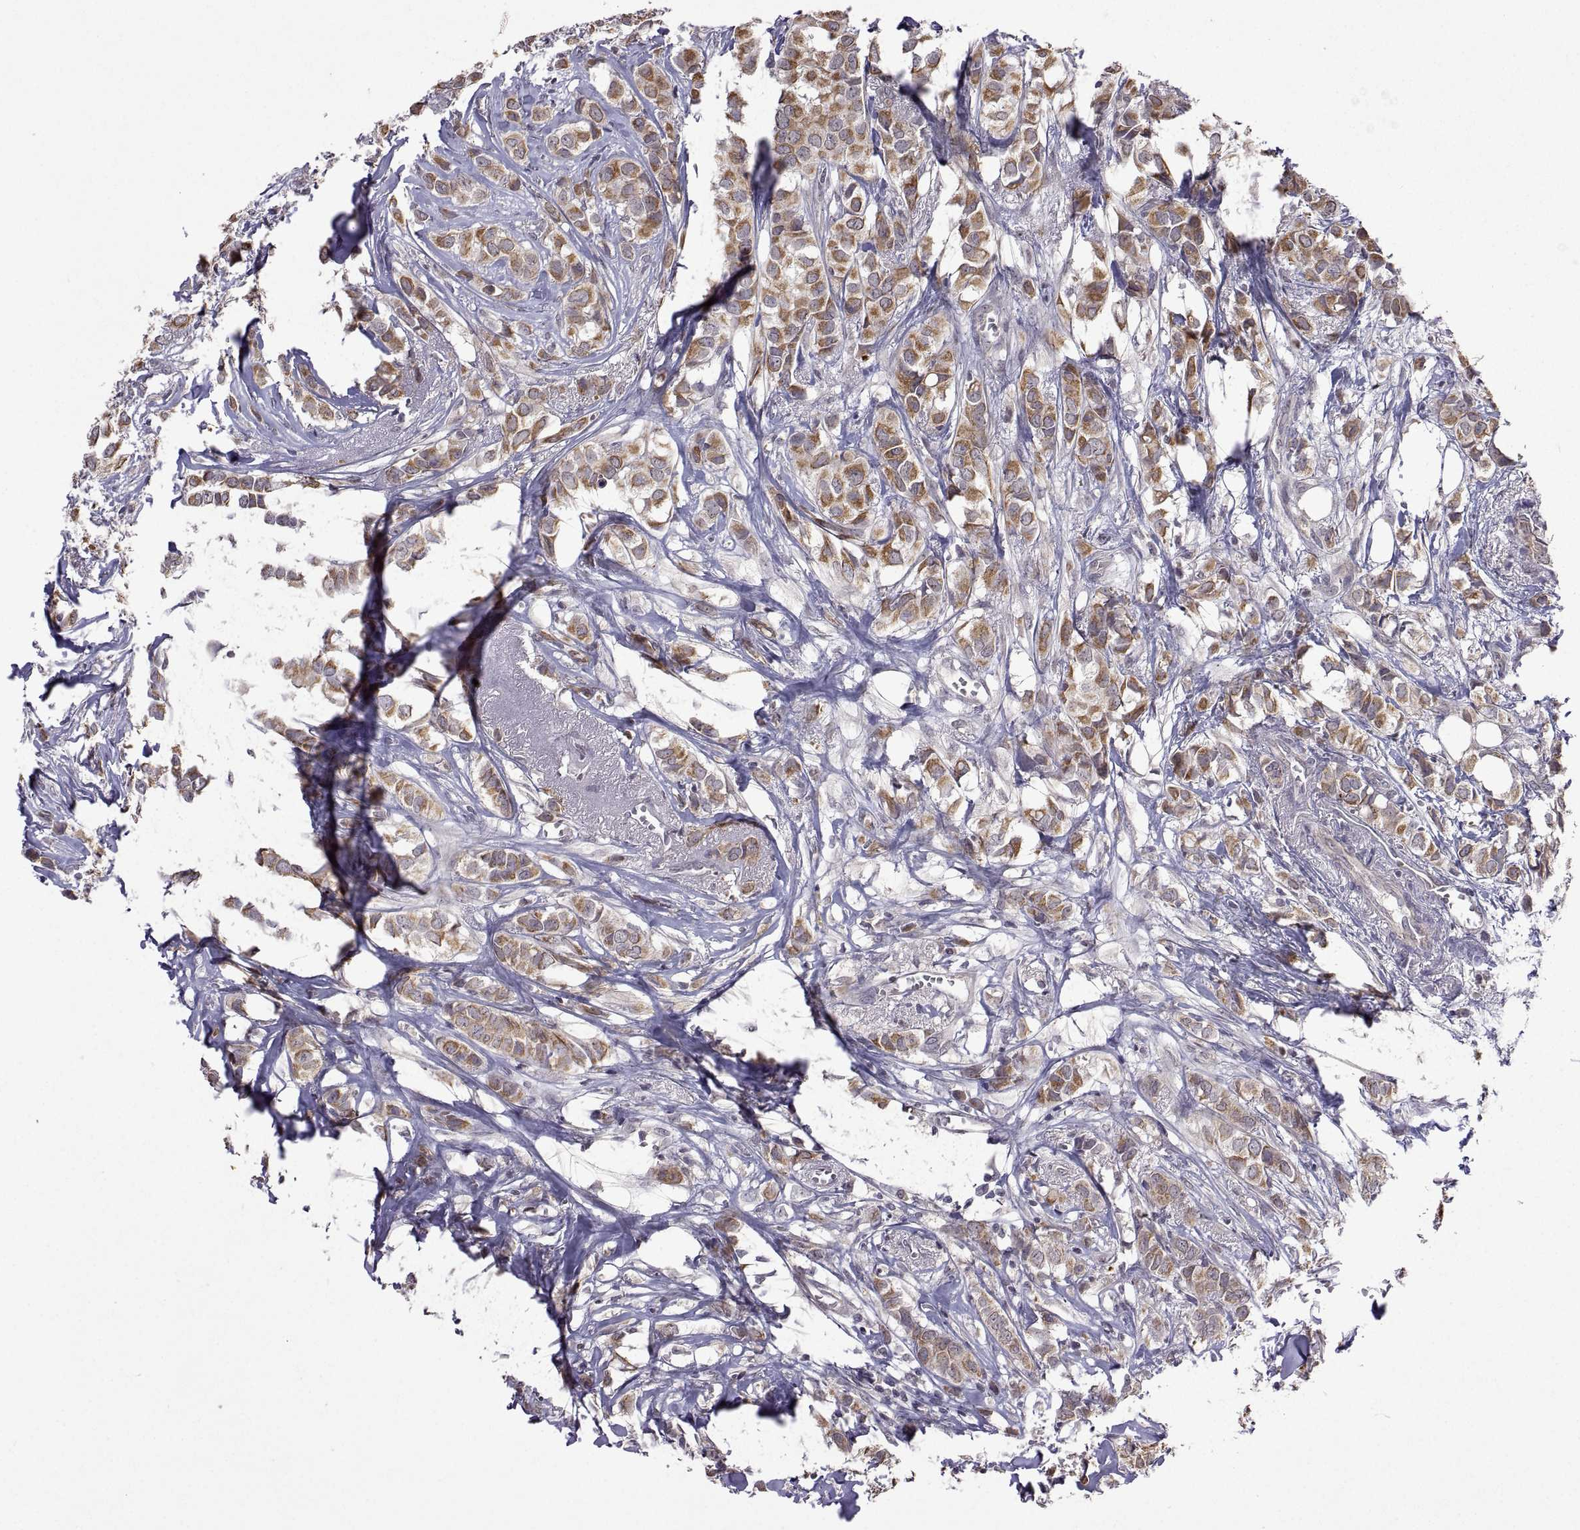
{"staining": {"intensity": "strong", "quantity": "25%-75%", "location": "cytoplasmic/membranous"}, "tissue": "breast cancer", "cell_type": "Tumor cells", "image_type": "cancer", "snomed": [{"axis": "morphology", "description": "Duct carcinoma"}, {"axis": "topography", "description": "Breast"}], "caption": "Immunohistochemistry micrograph of human breast cancer stained for a protein (brown), which shows high levels of strong cytoplasmic/membranous staining in approximately 25%-75% of tumor cells.", "gene": "LAMA1", "patient": {"sex": "female", "age": 85}}